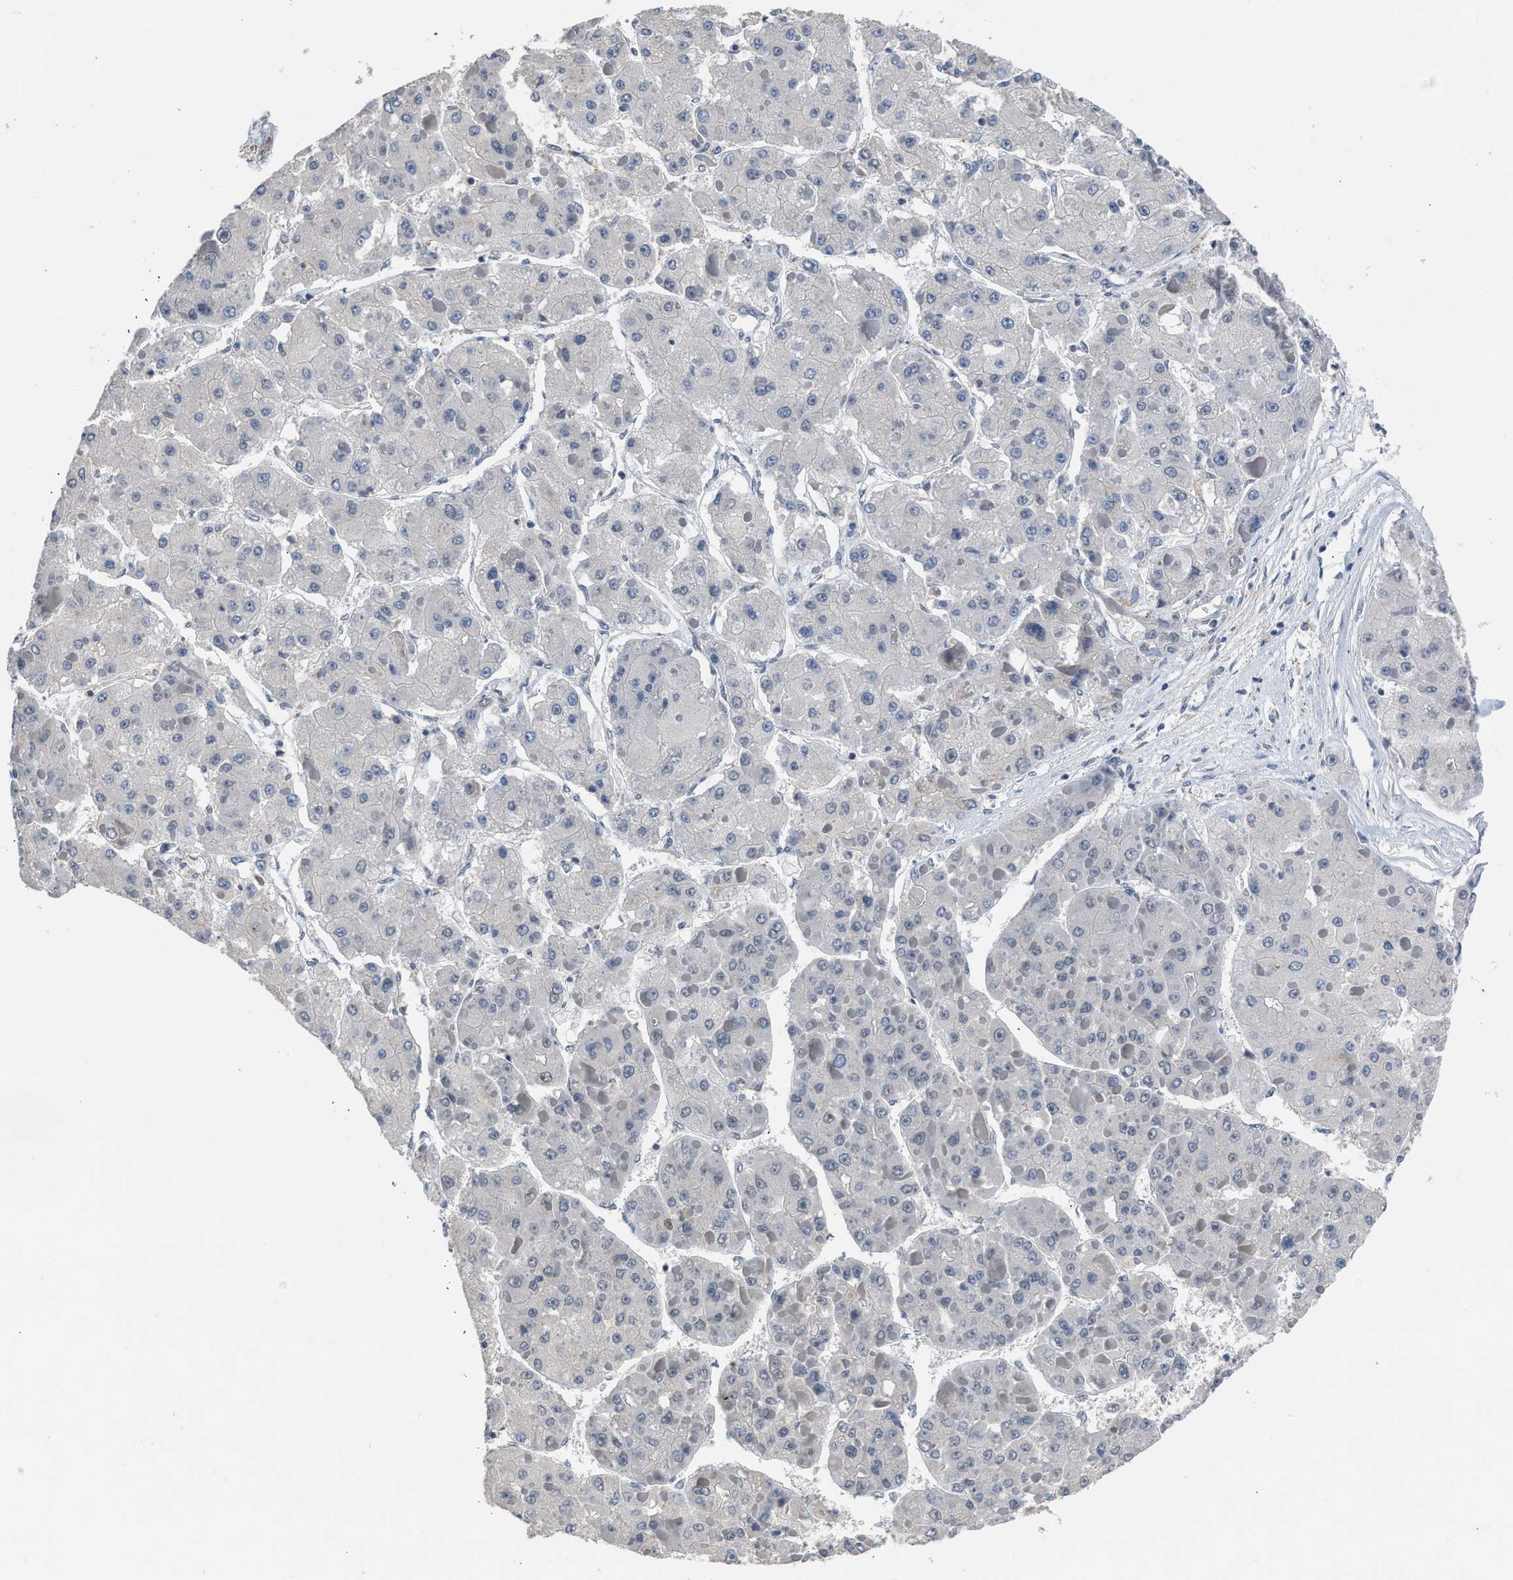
{"staining": {"intensity": "negative", "quantity": "none", "location": "none"}, "tissue": "liver cancer", "cell_type": "Tumor cells", "image_type": "cancer", "snomed": [{"axis": "morphology", "description": "Carcinoma, Hepatocellular, NOS"}, {"axis": "topography", "description": "Liver"}], "caption": "This is an IHC image of liver cancer (hepatocellular carcinoma). There is no expression in tumor cells.", "gene": "TERF2IP", "patient": {"sex": "female", "age": 73}}